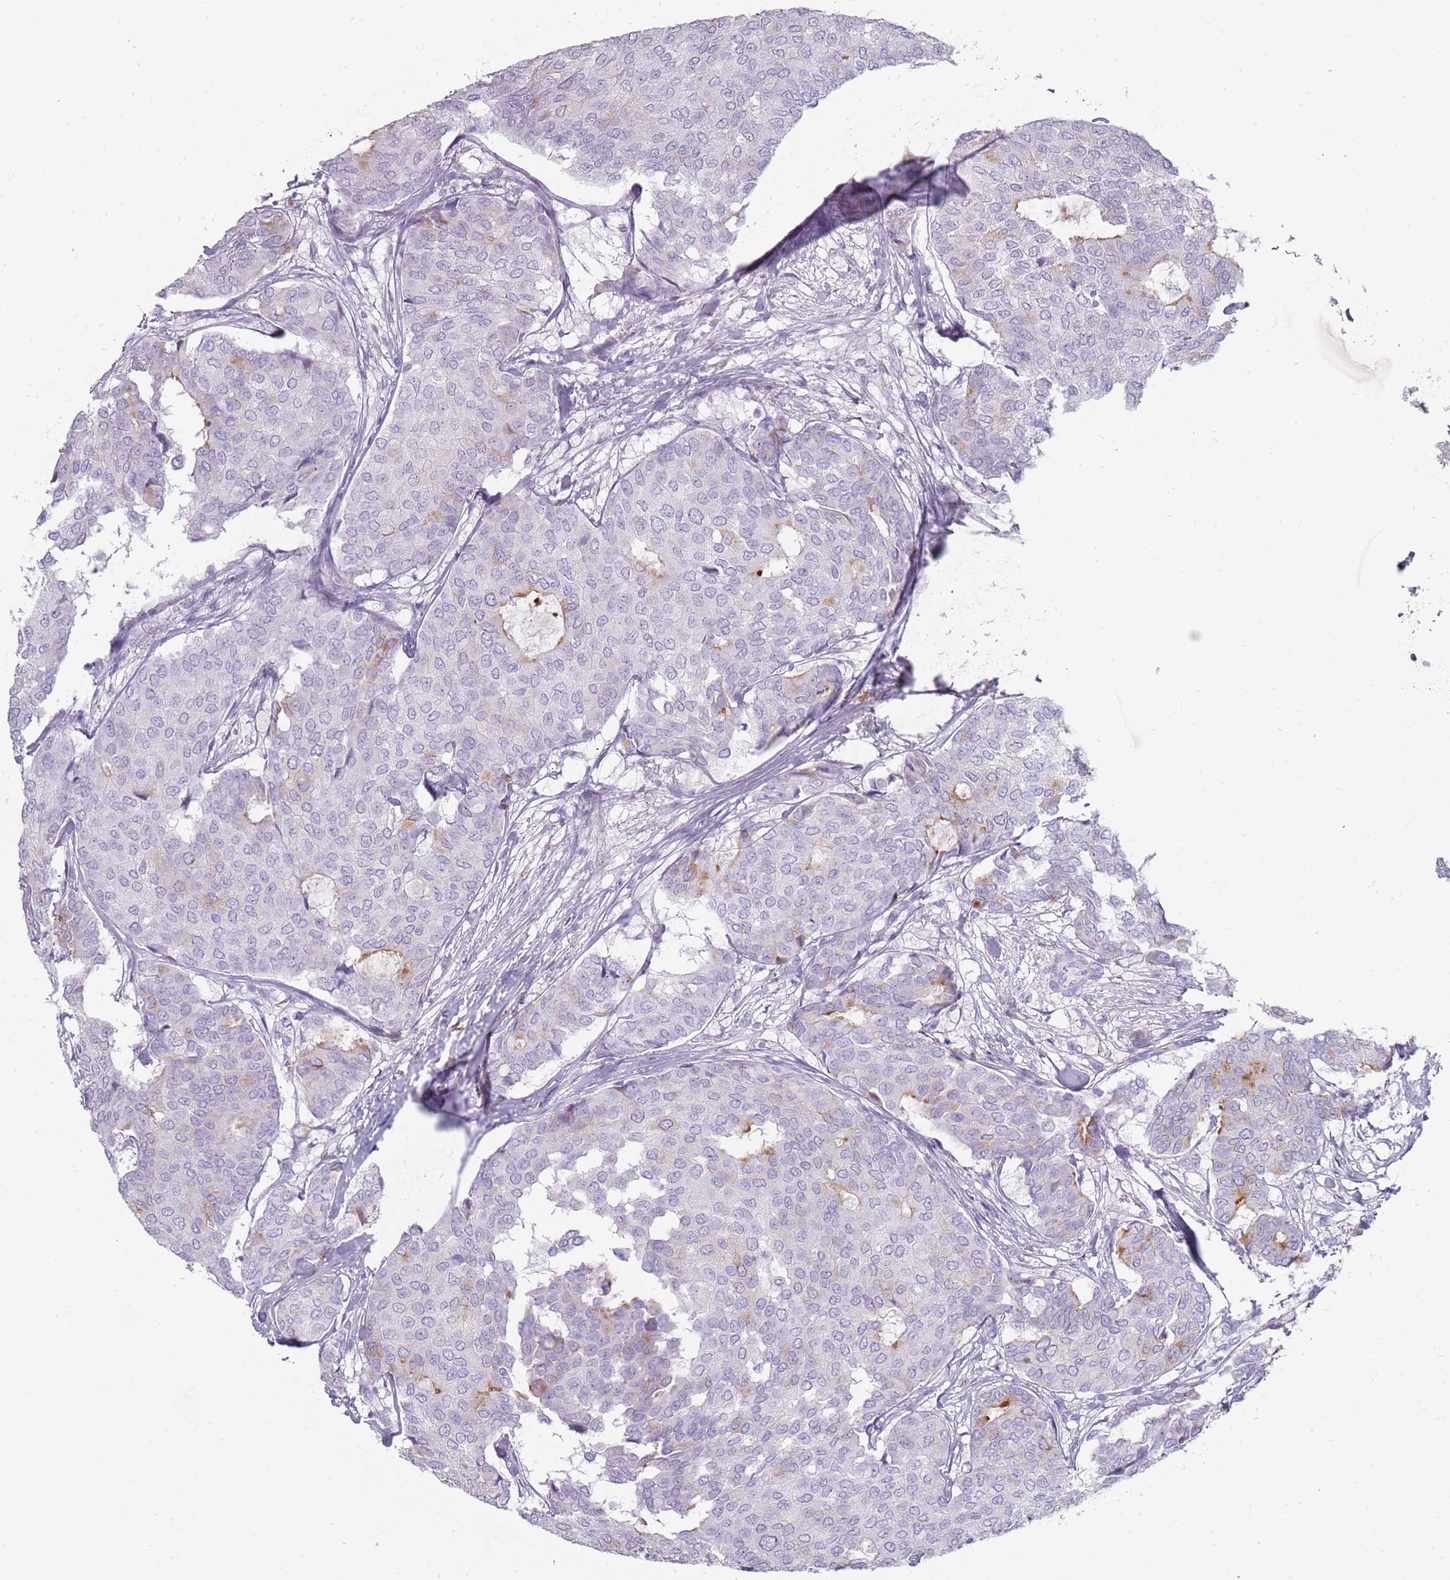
{"staining": {"intensity": "negative", "quantity": "none", "location": "none"}, "tissue": "breast cancer", "cell_type": "Tumor cells", "image_type": "cancer", "snomed": [{"axis": "morphology", "description": "Duct carcinoma"}, {"axis": "topography", "description": "Breast"}], "caption": "Tumor cells are negative for brown protein staining in breast cancer (intraductal carcinoma).", "gene": "COLEC12", "patient": {"sex": "female", "age": 75}}